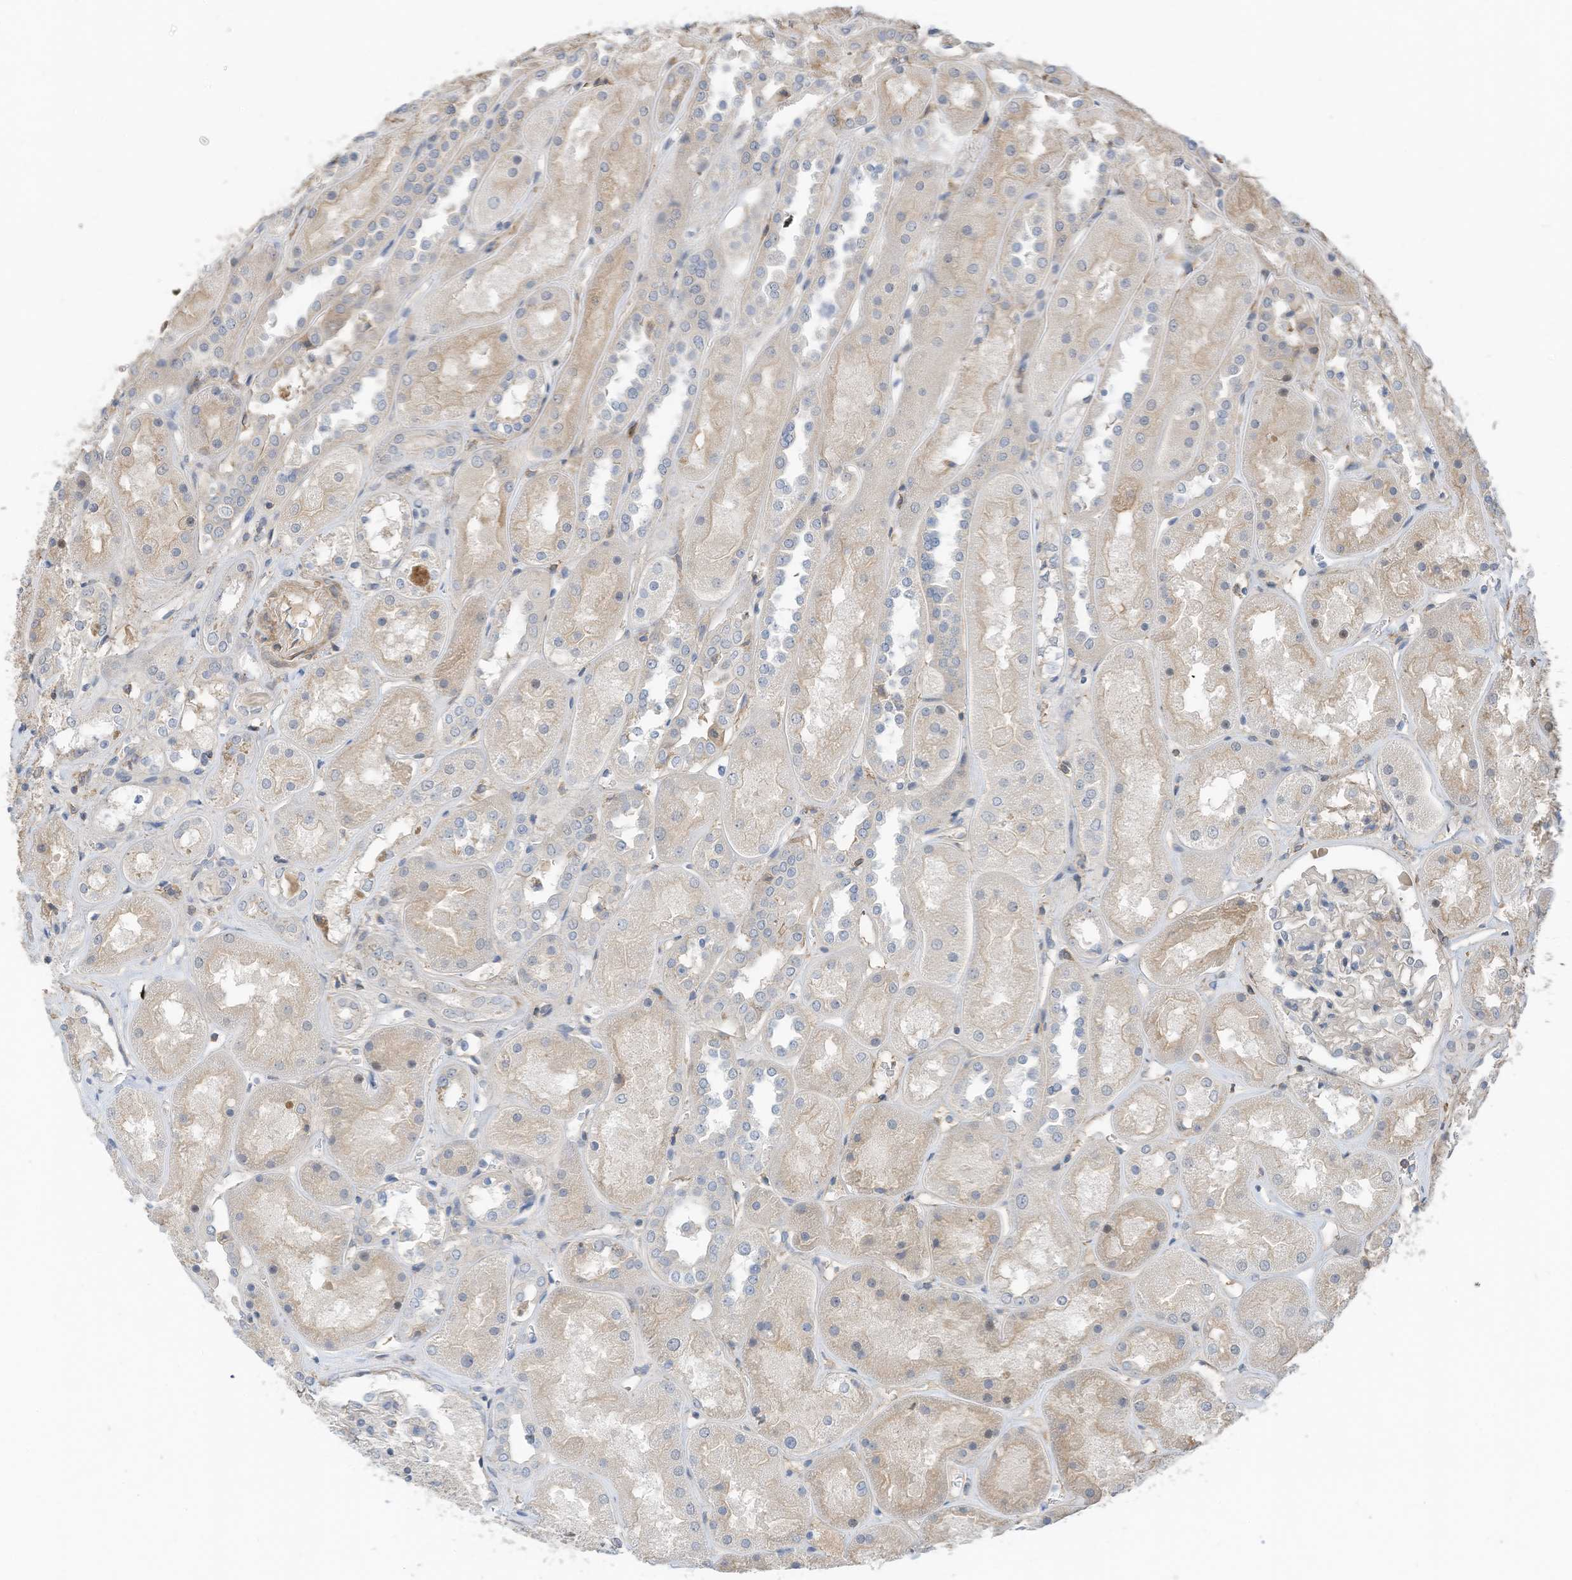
{"staining": {"intensity": "negative", "quantity": "none", "location": "none"}, "tissue": "kidney", "cell_type": "Cells in glomeruli", "image_type": "normal", "snomed": [{"axis": "morphology", "description": "Normal tissue, NOS"}, {"axis": "topography", "description": "Kidney"}], "caption": "This histopathology image is of benign kidney stained with immunohistochemistry (IHC) to label a protein in brown with the nuclei are counter-stained blue. There is no staining in cells in glomeruli.", "gene": "SLFN14", "patient": {"sex": "male", "age": 70}}